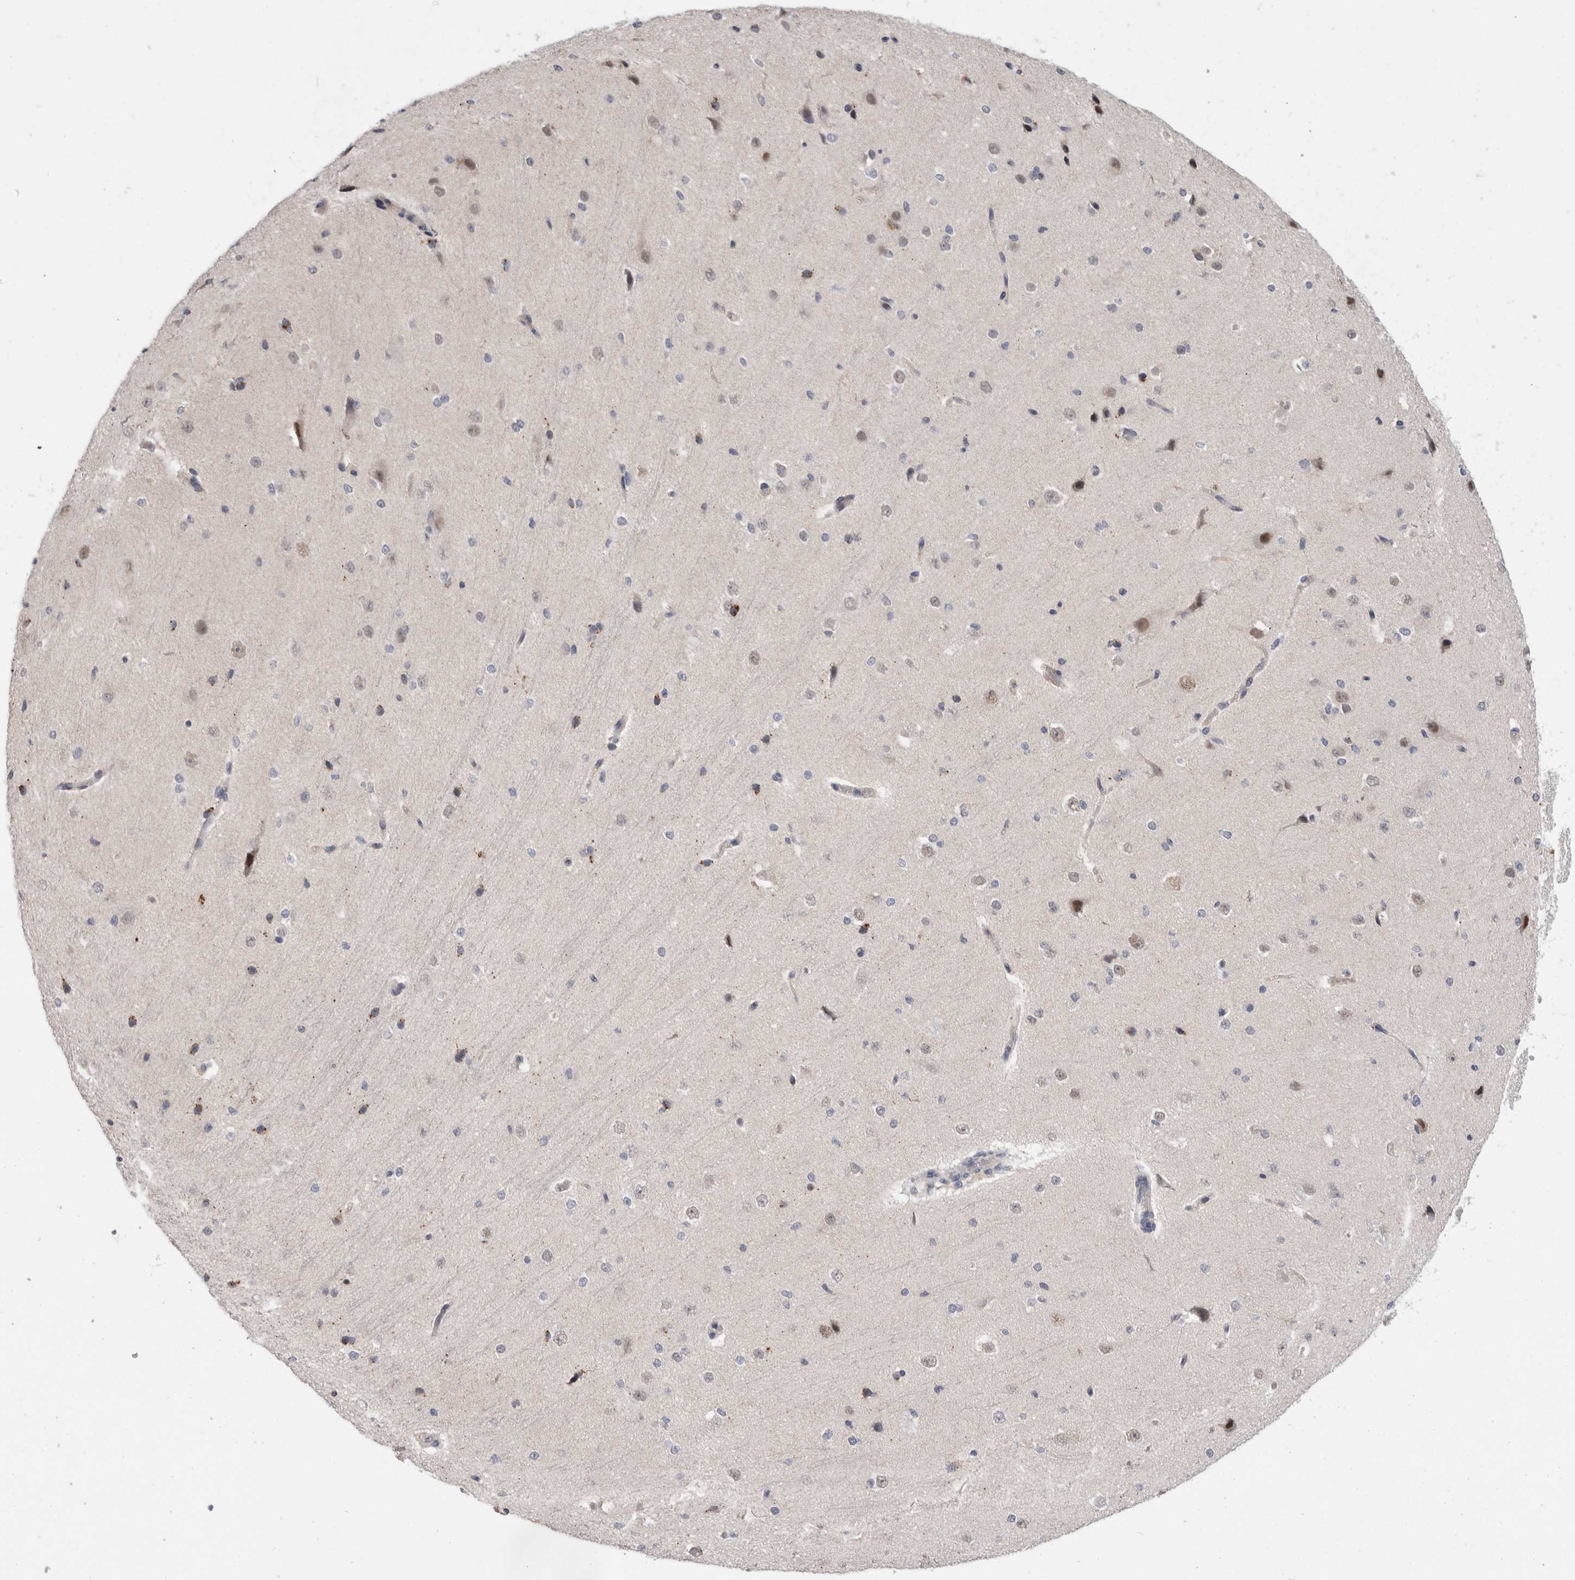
{"staining": {"intensity": "negative", "quantity": "none", "location": "none"}, "tissue": "cerebral cortex", "cell_type": "Endothelial cells", "image_type": "normal", "snomed": [{"axis": "morphology", "description": "Normal tissue, NOS"}, {"axis": "morphology", "description": "Developmental malformation"}, {"axis": "topography", "description": "Cerebral cortex"}], "caption": "Human cerebral cortex stained for a protein using IHC shows no expression in endothelial cells.", "gene": "MRPL37", "patient": {"sex": "female", "age": 30}}